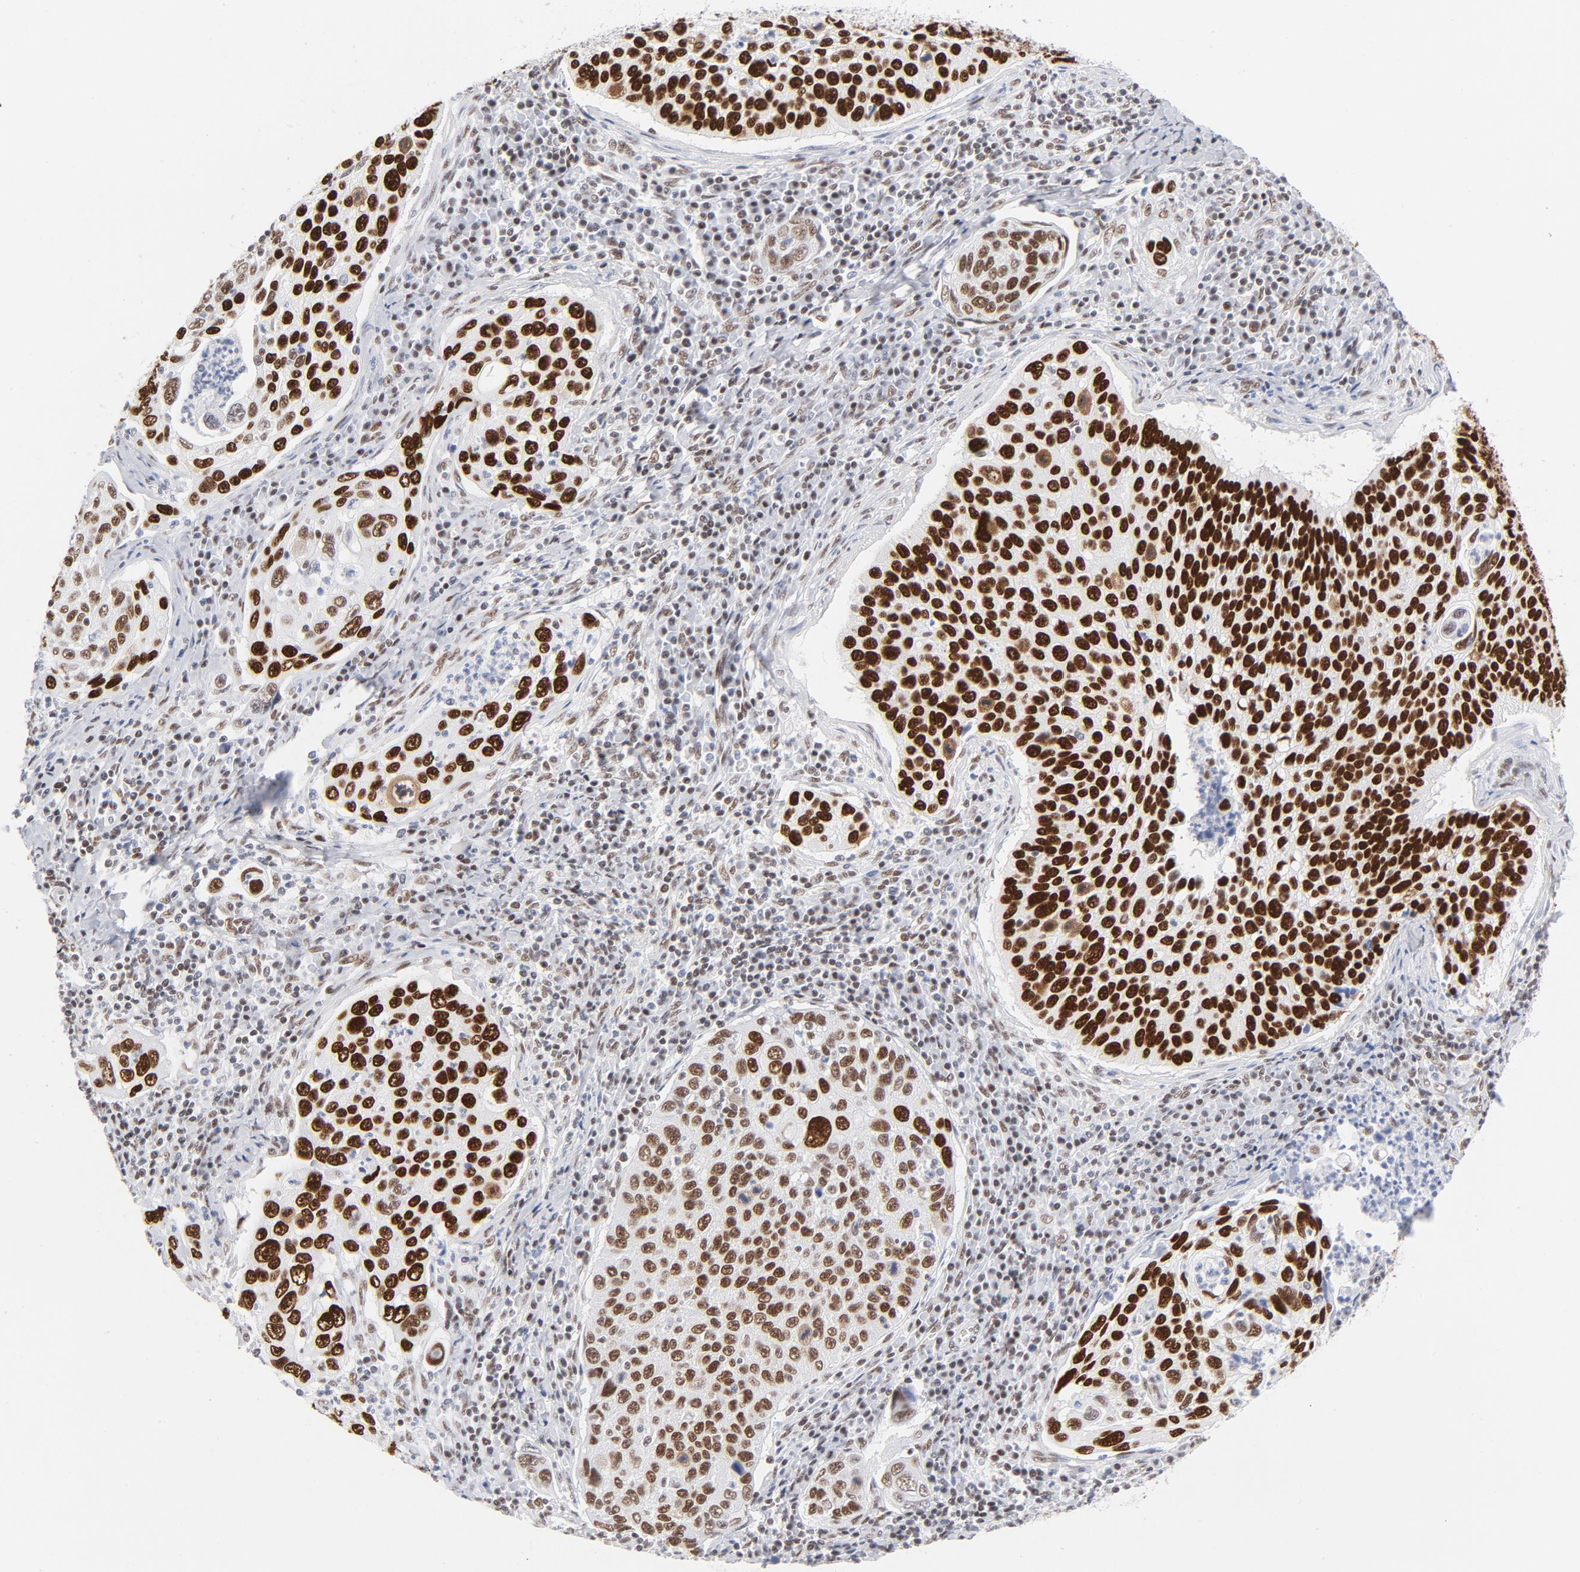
{"staining": {"intensity": "strong", "quantity": ">75%", "location": "nuclear"}, "tissue": "cervical cancer", "cell_type": "Tumor cells", "image_type": "cancer", "snomed": [{"axis": "morphology", "description": "Squamous cell carcinoma, NOS"}, {"axis": "topography", "description": "Cervix"}], "caption": "DAB immunohistochemical staining of cervical cancer demonstrates strong nuclear protein positivity in about >75% of tumor cells.", "gene": "ATF2", "patient": {"sex": "female", "age": 53}}